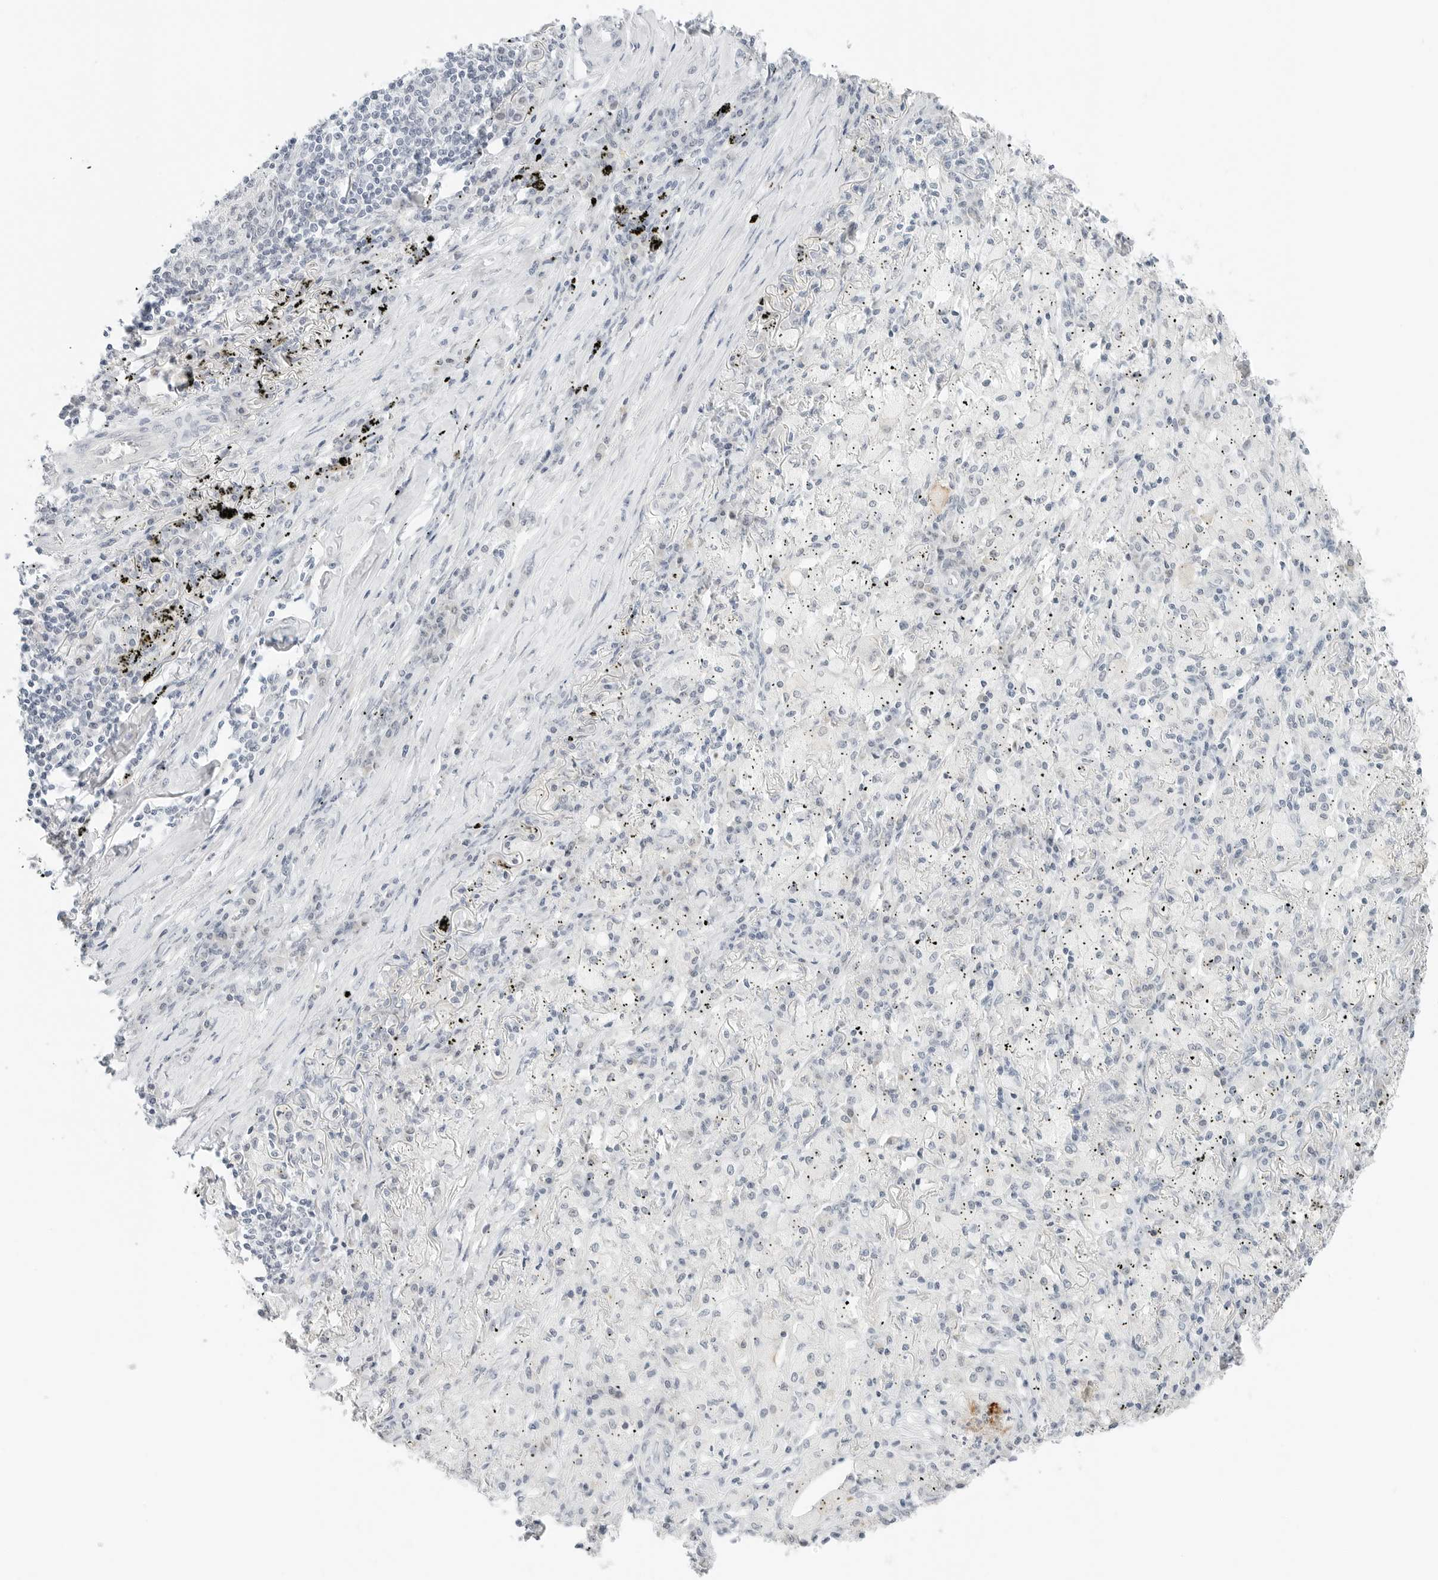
{"staining": {"intensity": "negative", "quantity": "none", "location": "none"}, "tissue": "lung cancer", "cell_type": "Tumor cells", "image_type": "cancer", "snomed": [{"axis": "morphology", "description": "Squamous cell carcinoma, NOS"}, {"axis": "topography", "description": "Lung"}], "caption": "Lung cancer (squamous cell carcinoma) stained for a protein using immunohistochemistry (IHC) demonstrates no staining tumor cells.", "gene": "CCSAP", "patient": {"sex": "female", "age": 63}}